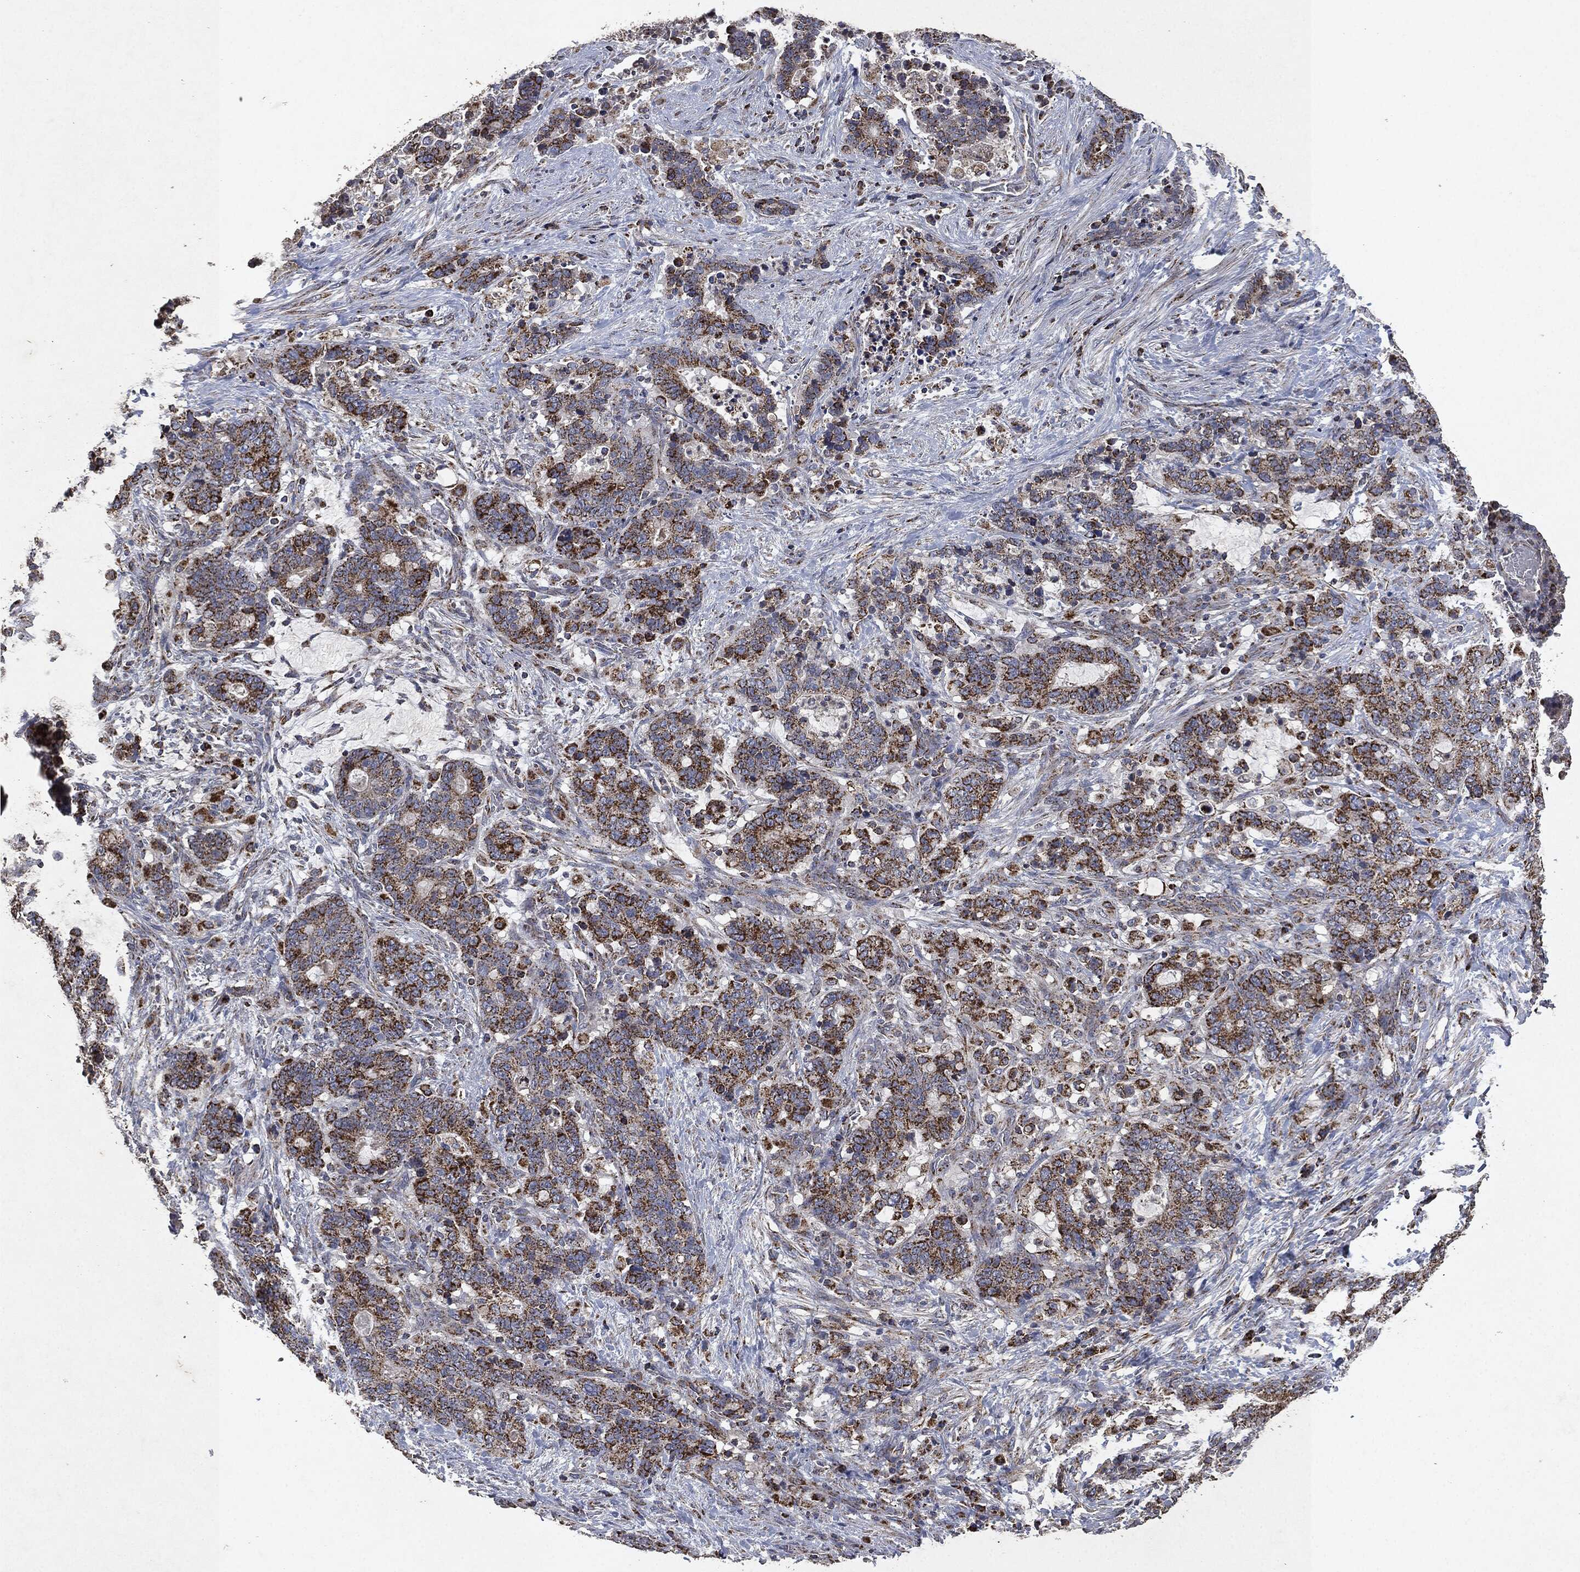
{"staining": {"intensity": "strong", "quantity": ">75%", "location": "cytoplasmic/membranous"}, "tissue": "stomach cancer", "cell_type": "Tumor cells", "image_type": "cancer", "snomed": [{"axis": "morphology", "description": "Normal tissue, NOS"}, {"axis": "morphology", "description": "Adenocarcinoma, NOS"}, {"axis": "topography", "description": "Stomach"}], "caption": "Stomach cancer stained with a brown dye demonstrates strong cytoplasmic/membranous positive positivity in approximately >75% of tumor cells.", "gene": "RYK", "patient": {"sex": "female", "age": 64}}